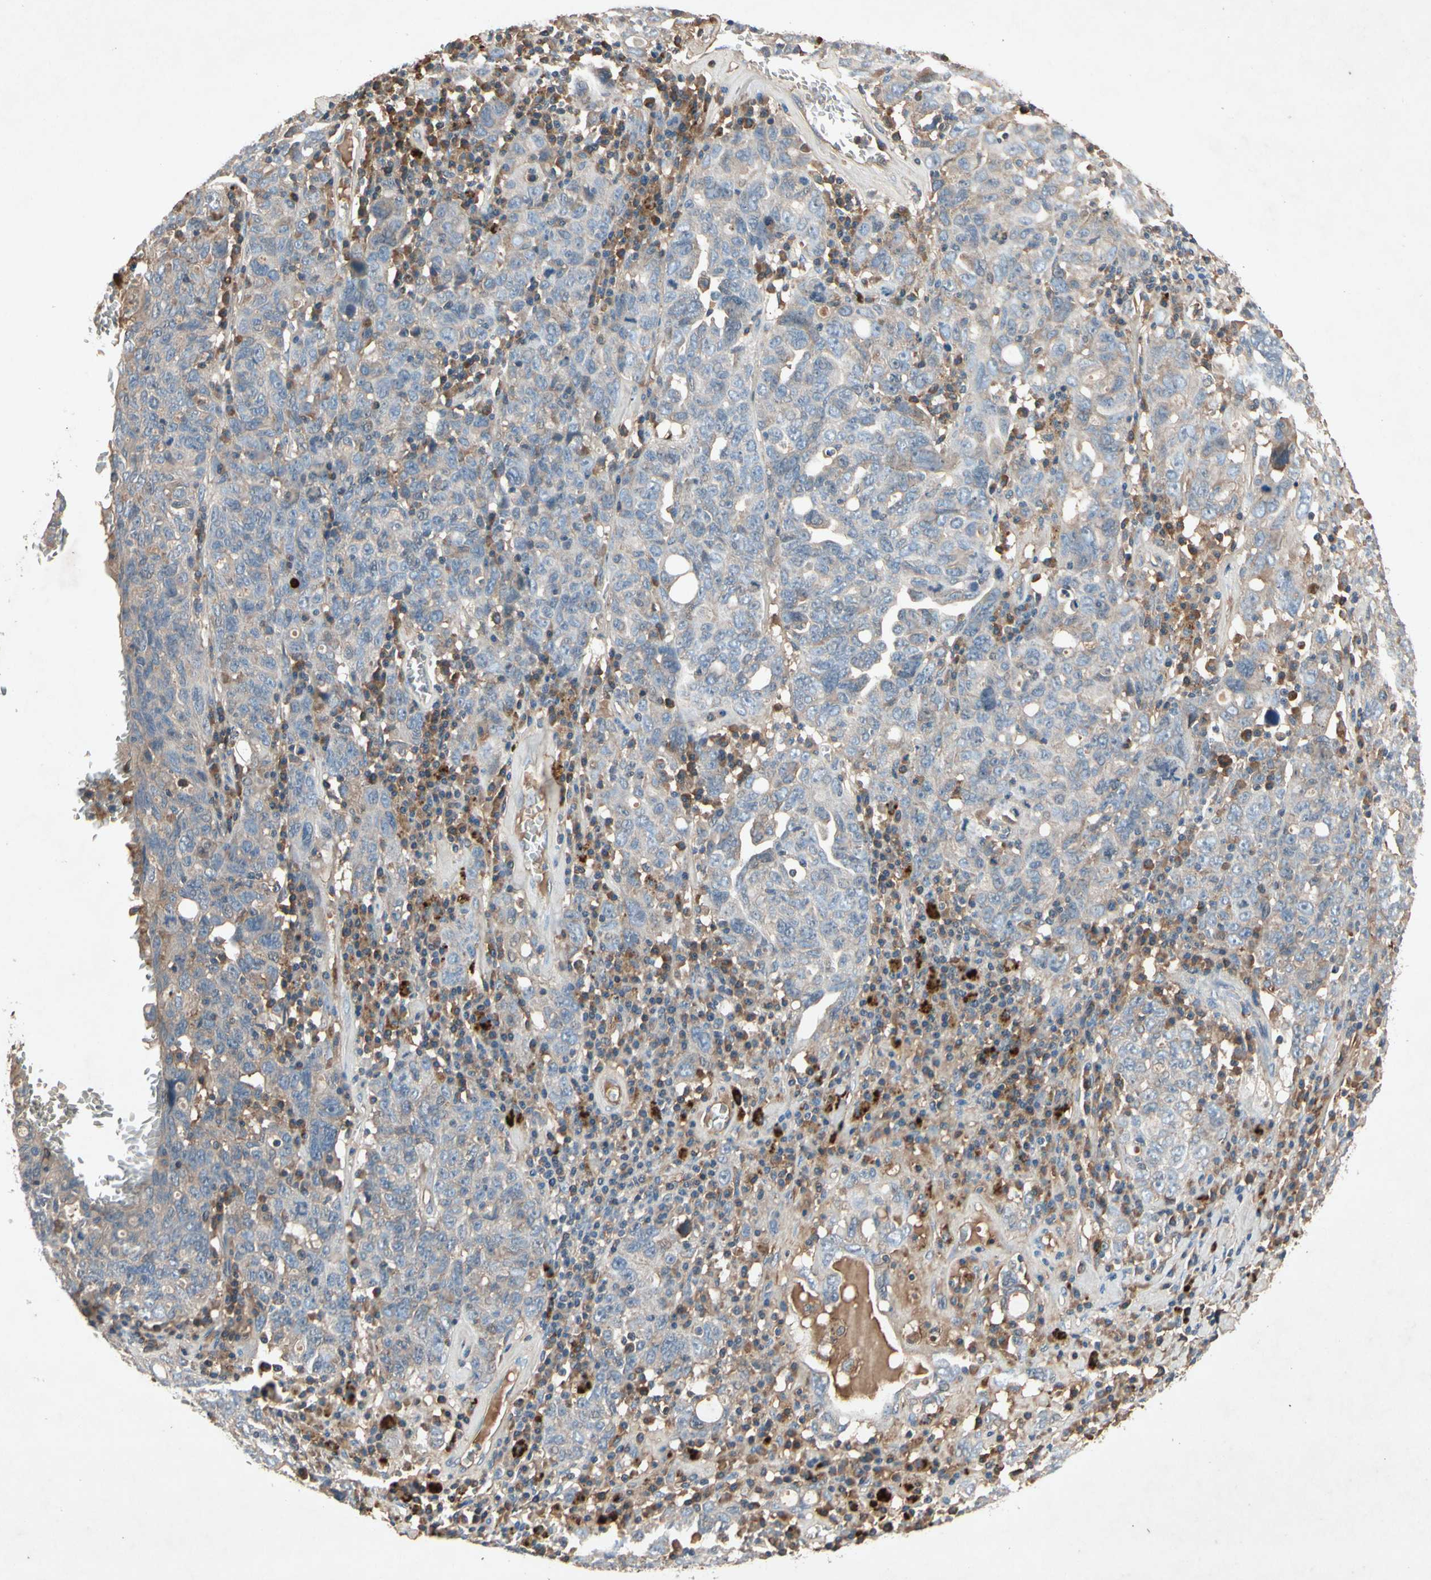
{"staining": {"intensity": "weak", "quantity": "<25%", "location": "cytoplasmic/membranous"}, "tissue": "ovarian cancer", "cell_type": "Tumor cells", "image_type": "cancer", "snomed": [{"axis": "morphology", "description": "Carcinoma, endometroid"}, {"axis": "topography", "description": "Ovary"}], "caption": "Tumor cells show no significant staining in ovarian cancer.", "gene": "IL1RL1", "patient": {"sex": "female", "age": 62}}